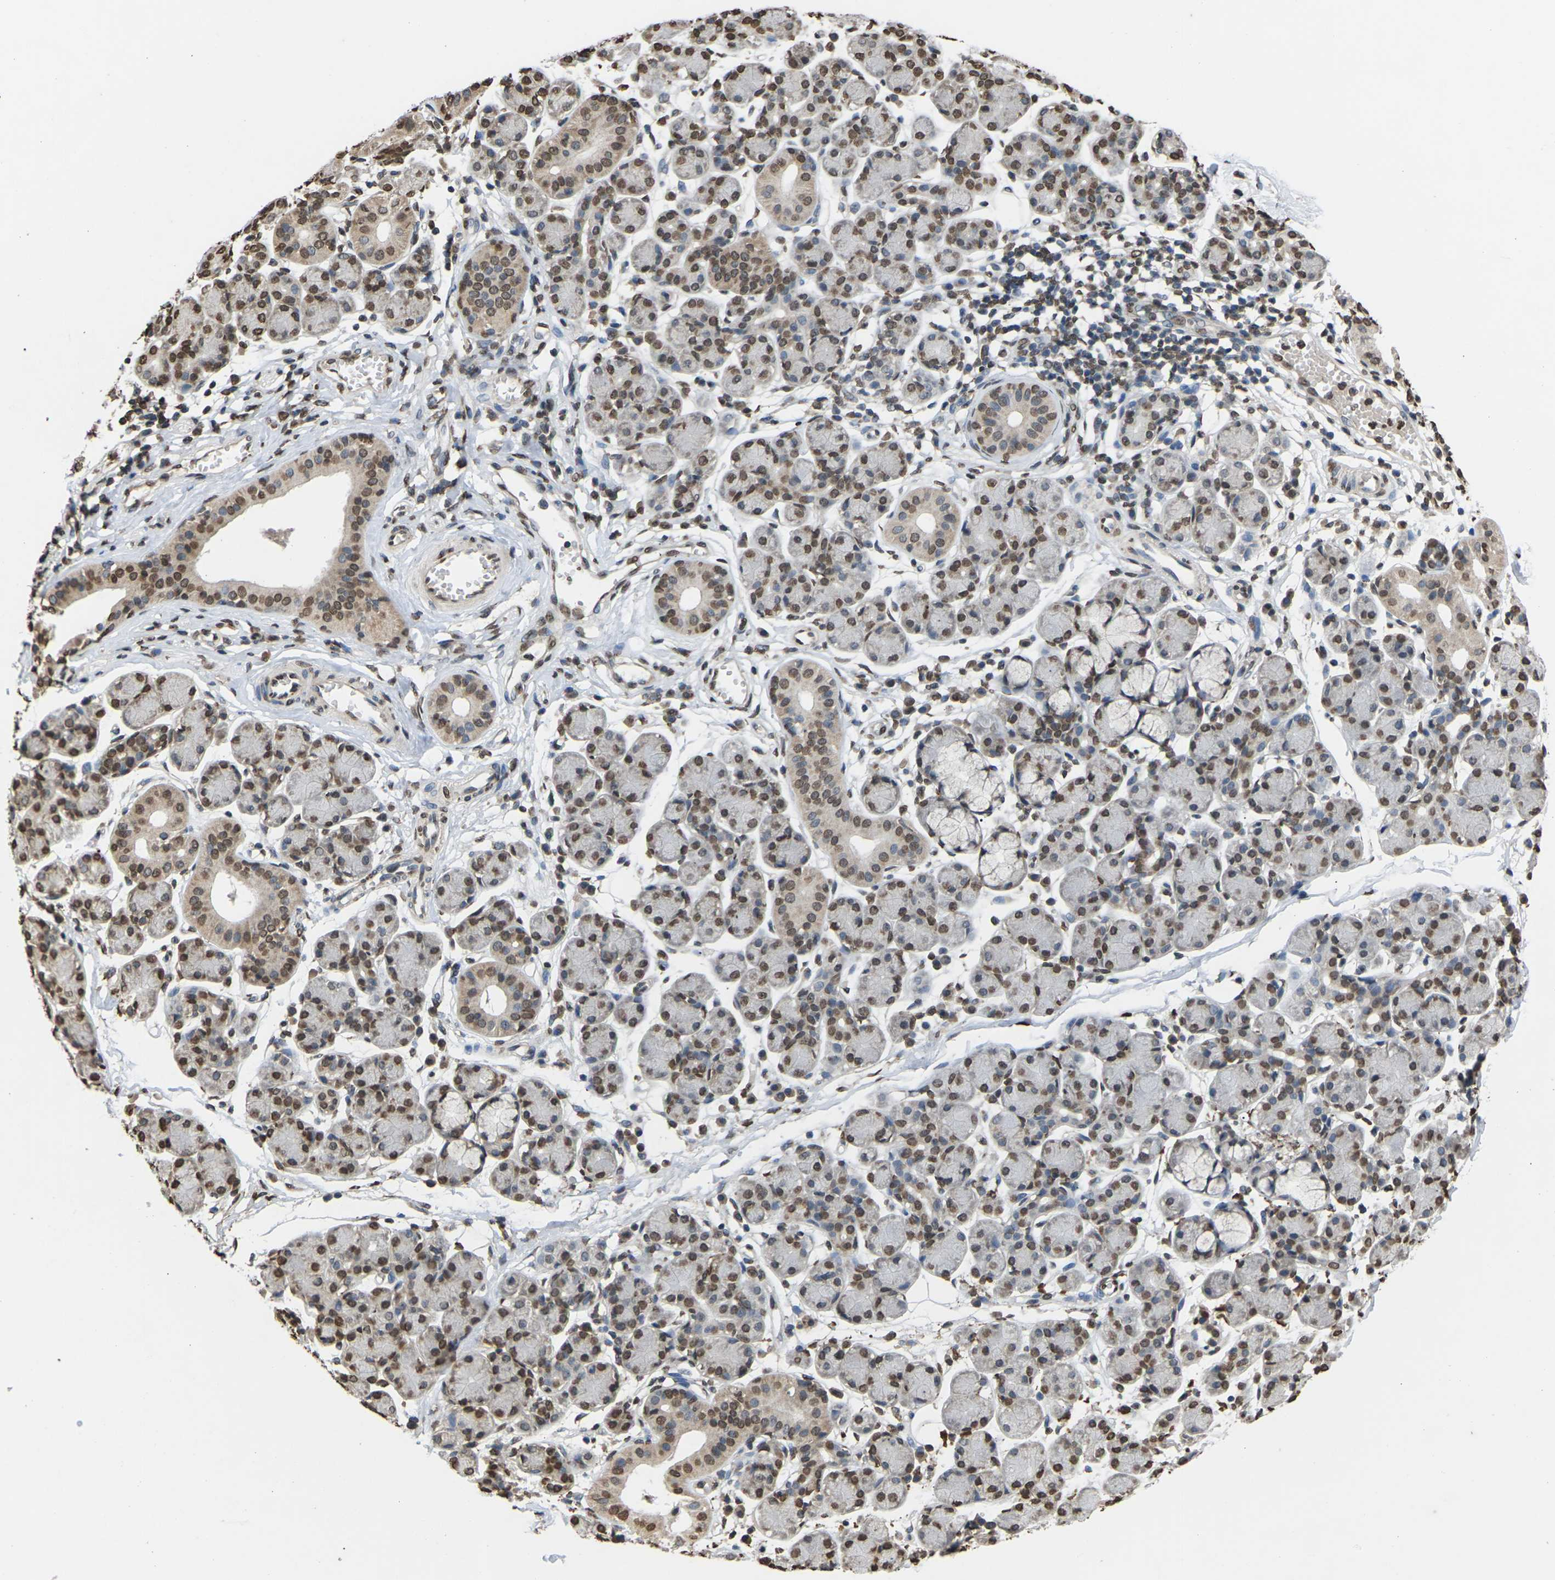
{"staining": {"intensity": "strong", "quantity": ">75%", "location": "cytoplasmic/membranous,nuclear"}, "tissue": "salivary gland", "cell_type": "Glandular cells", "image_type": "normal", "snomed": [{"axis": "morphology", "description": "Normal tissue, NOS"}, {"axis": "morphology", "description": "Inflammation, NOS"}, {"axis": "topography", "description": "Lymph node"}, {"axis": "topography", "description": "Salivary gland"}], "caption": "Glandular cells reveal strong cytoplasmic/membranous,nuclear expression in approximately >75% of cells in benign salivary gland.", "gene": "EMSY", "patient": {"sex": "male", "age": 3}}